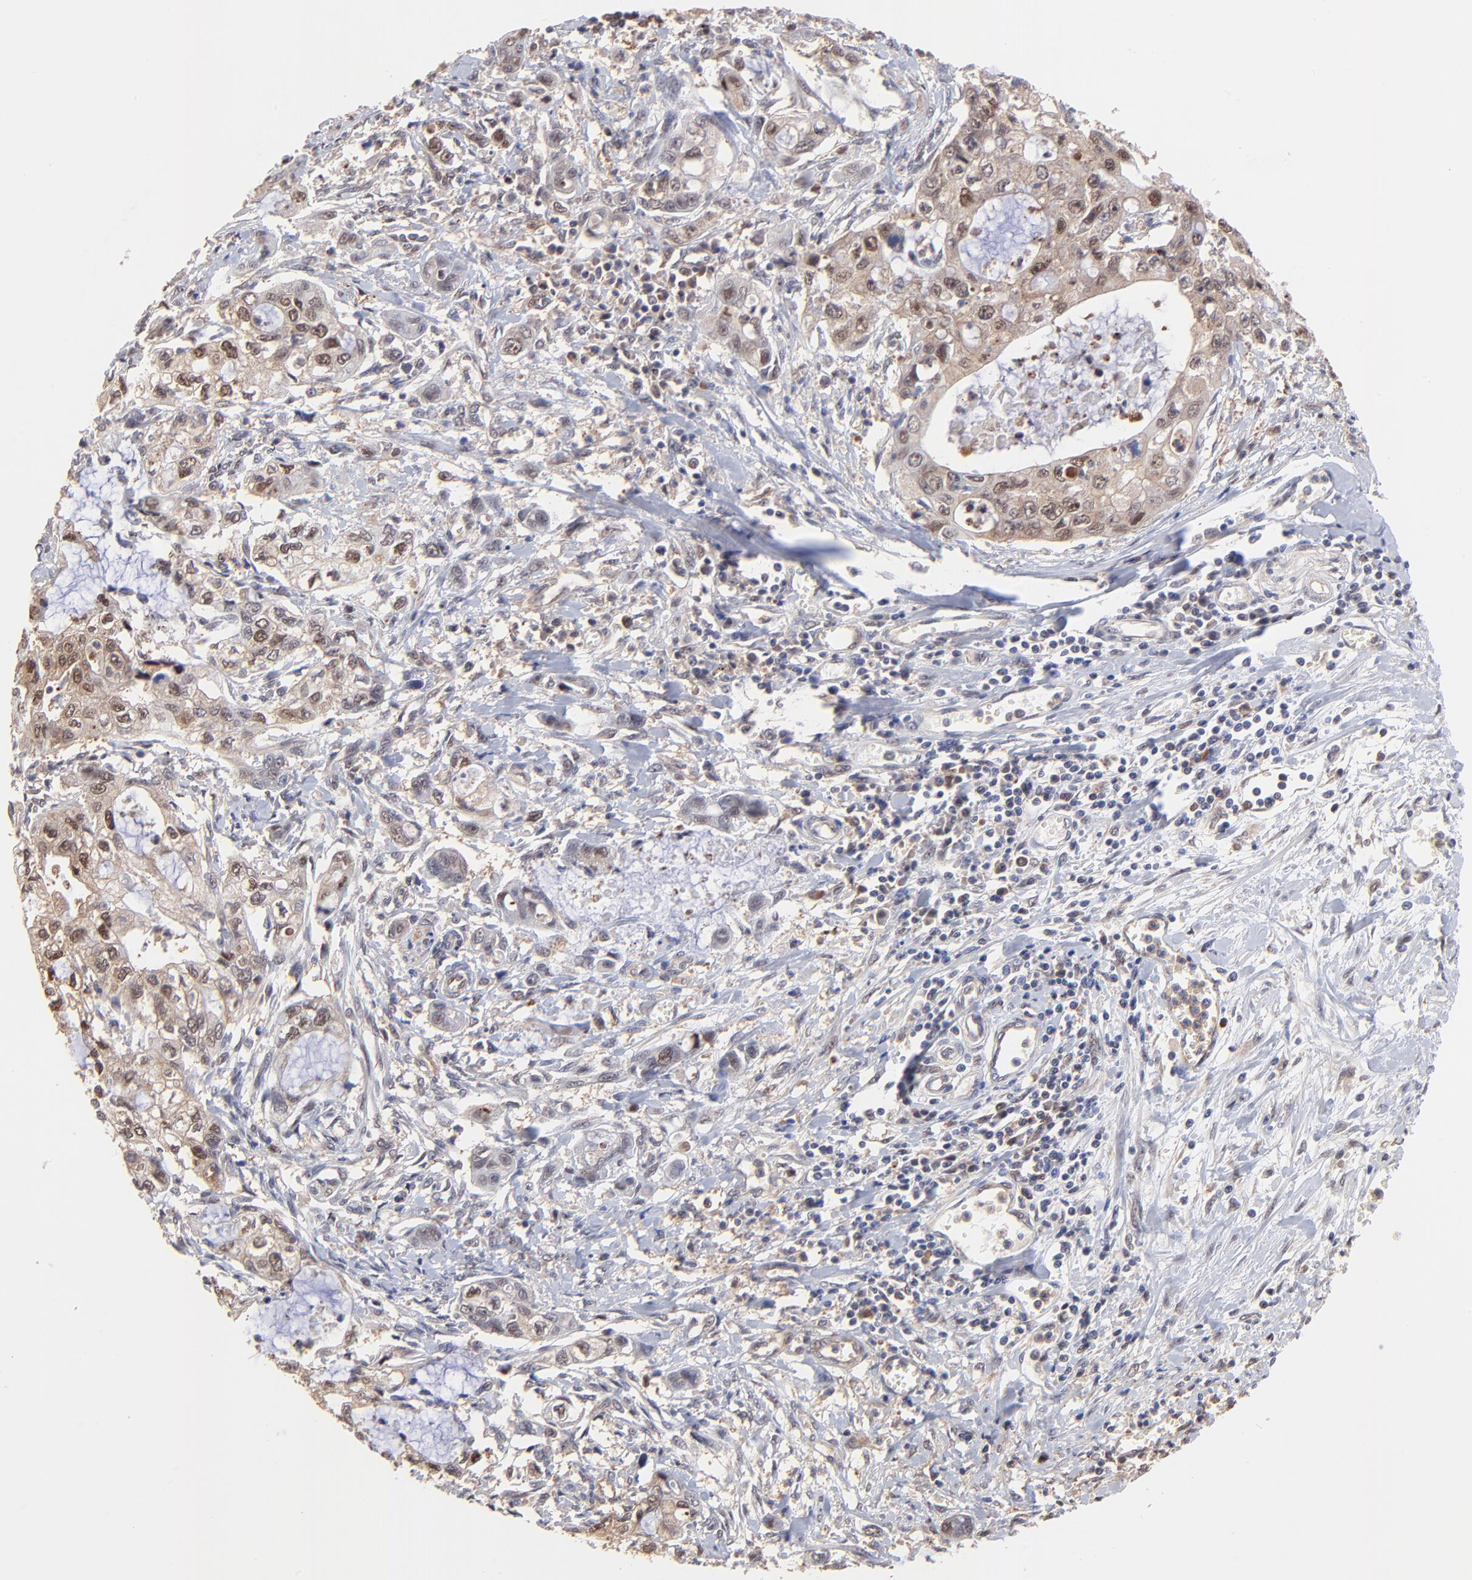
{"staining": {"intensity": "moderate", "quantity": ">75%", "location": "cytoplasmic/membranous,nuclear"}, "tissue": "stomach cancer", "cell_type": "Tumor cells", "image_type": "cancer", "snomed": [{"axis": "morphology", "description": "Adenocarcinoma, NOS"}, {"axis": "topography", "description": "Stomach, upper"}], "caption": "Tumor cells display moderate cytoplasmic/membranous and nuclear staining in about >75% of cells in adenocarcinoma (stomach).", "gene": "PSMA6", "patient": {"sex": "female", "age": 52}}